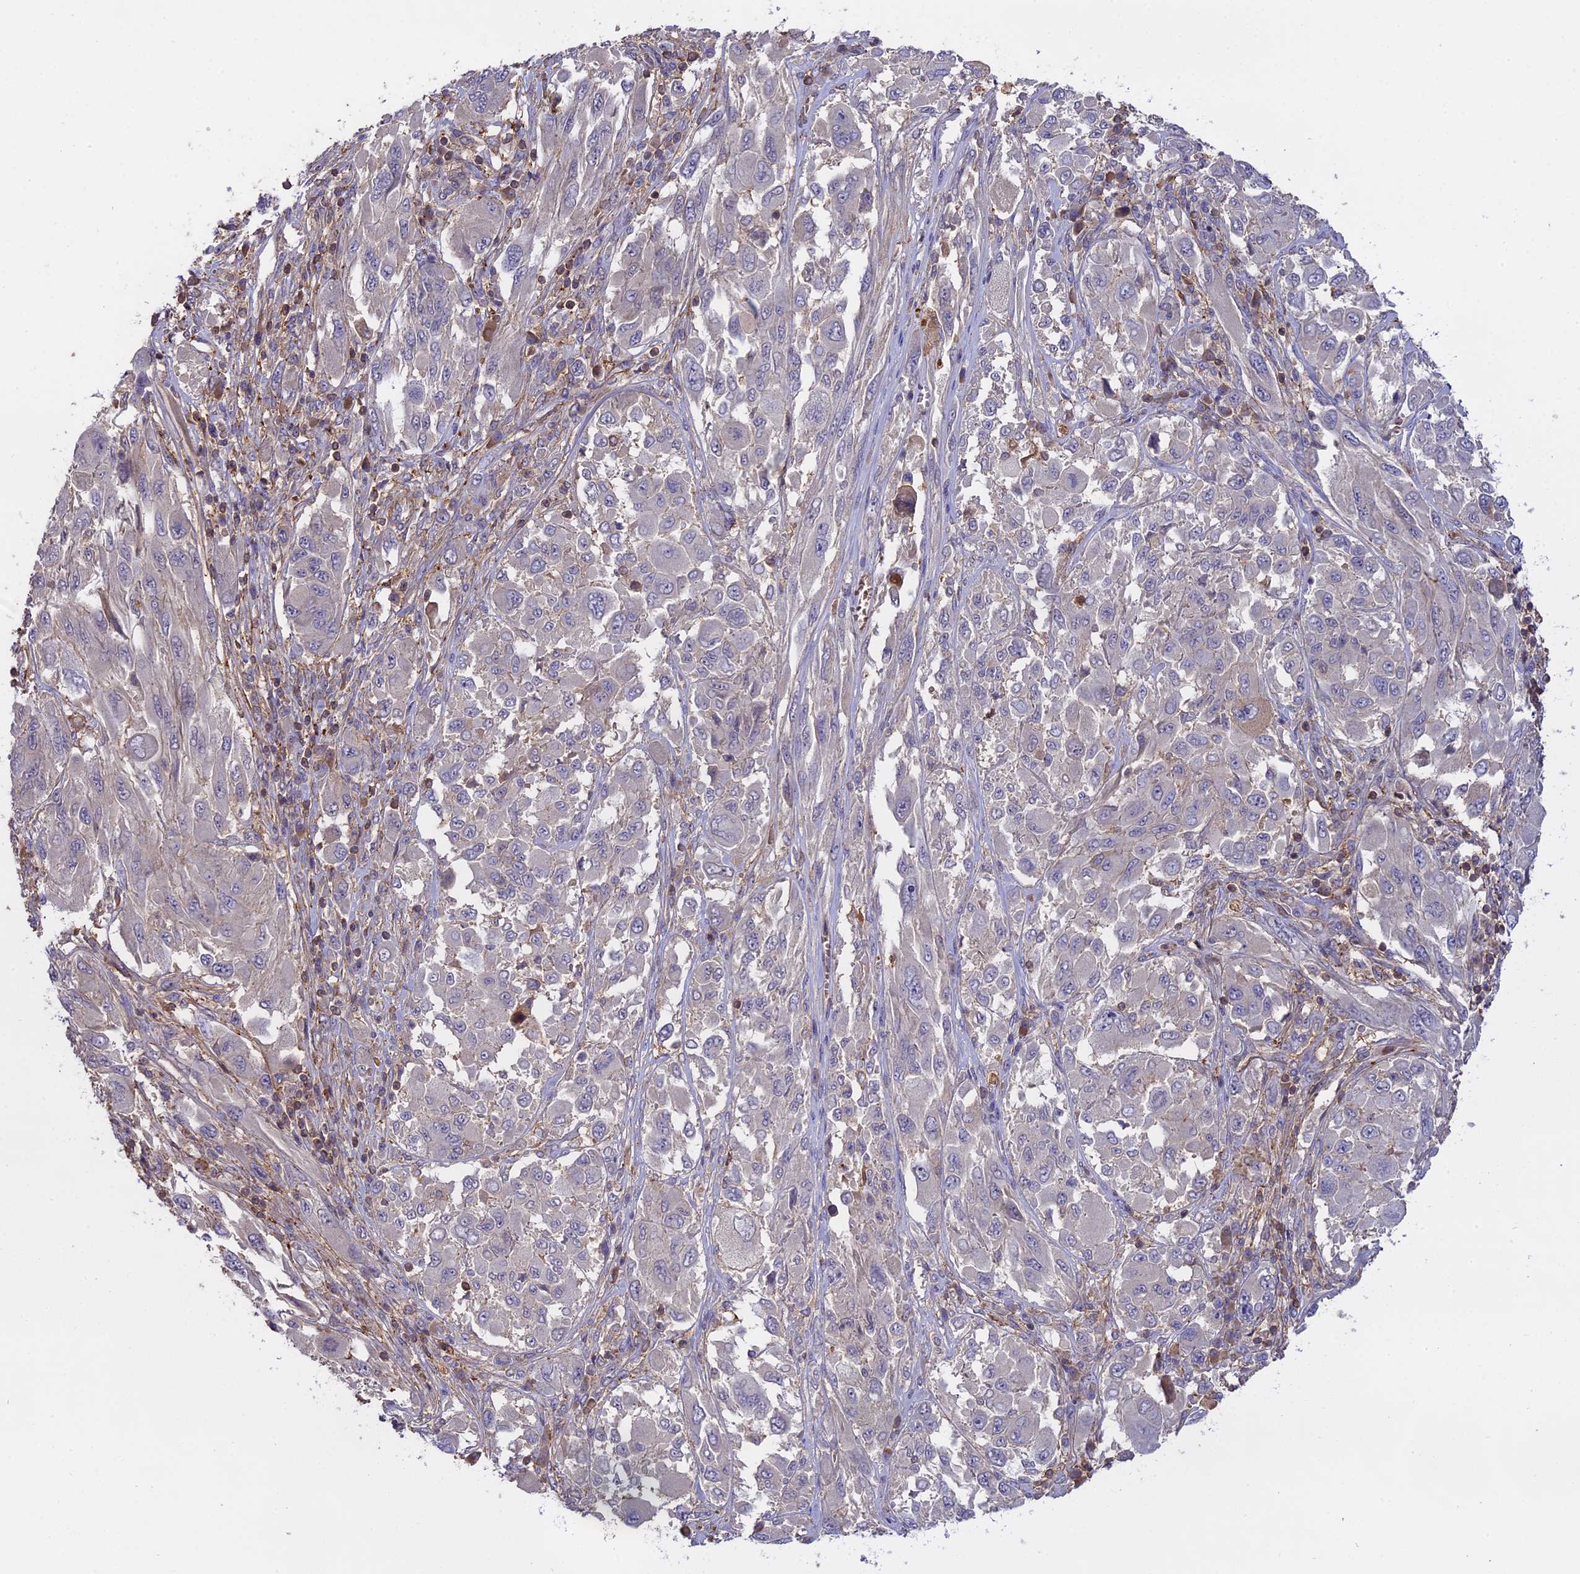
{"staining": {"intensity": "negative", "quantity": "none", "location": "none"}, "tissue": "melanoma", "cell_type": "Tumor cells", "image_type": "cancer", "snomed": [{"axis": "morphology", "description": "Malignant melanoma, NOS"}, {"axis": "topography", "description": "Skin"}], "caption": "Immunohistochemistry (IHC) micrograph of neoplastic tissue: melanoma stained with DAB (3,3'-diaminobenzidine) demonstrates no significant protein expression in tumor cells.", "gene": "CFAP119", "patient": {"sex": "female", "age": 91}}